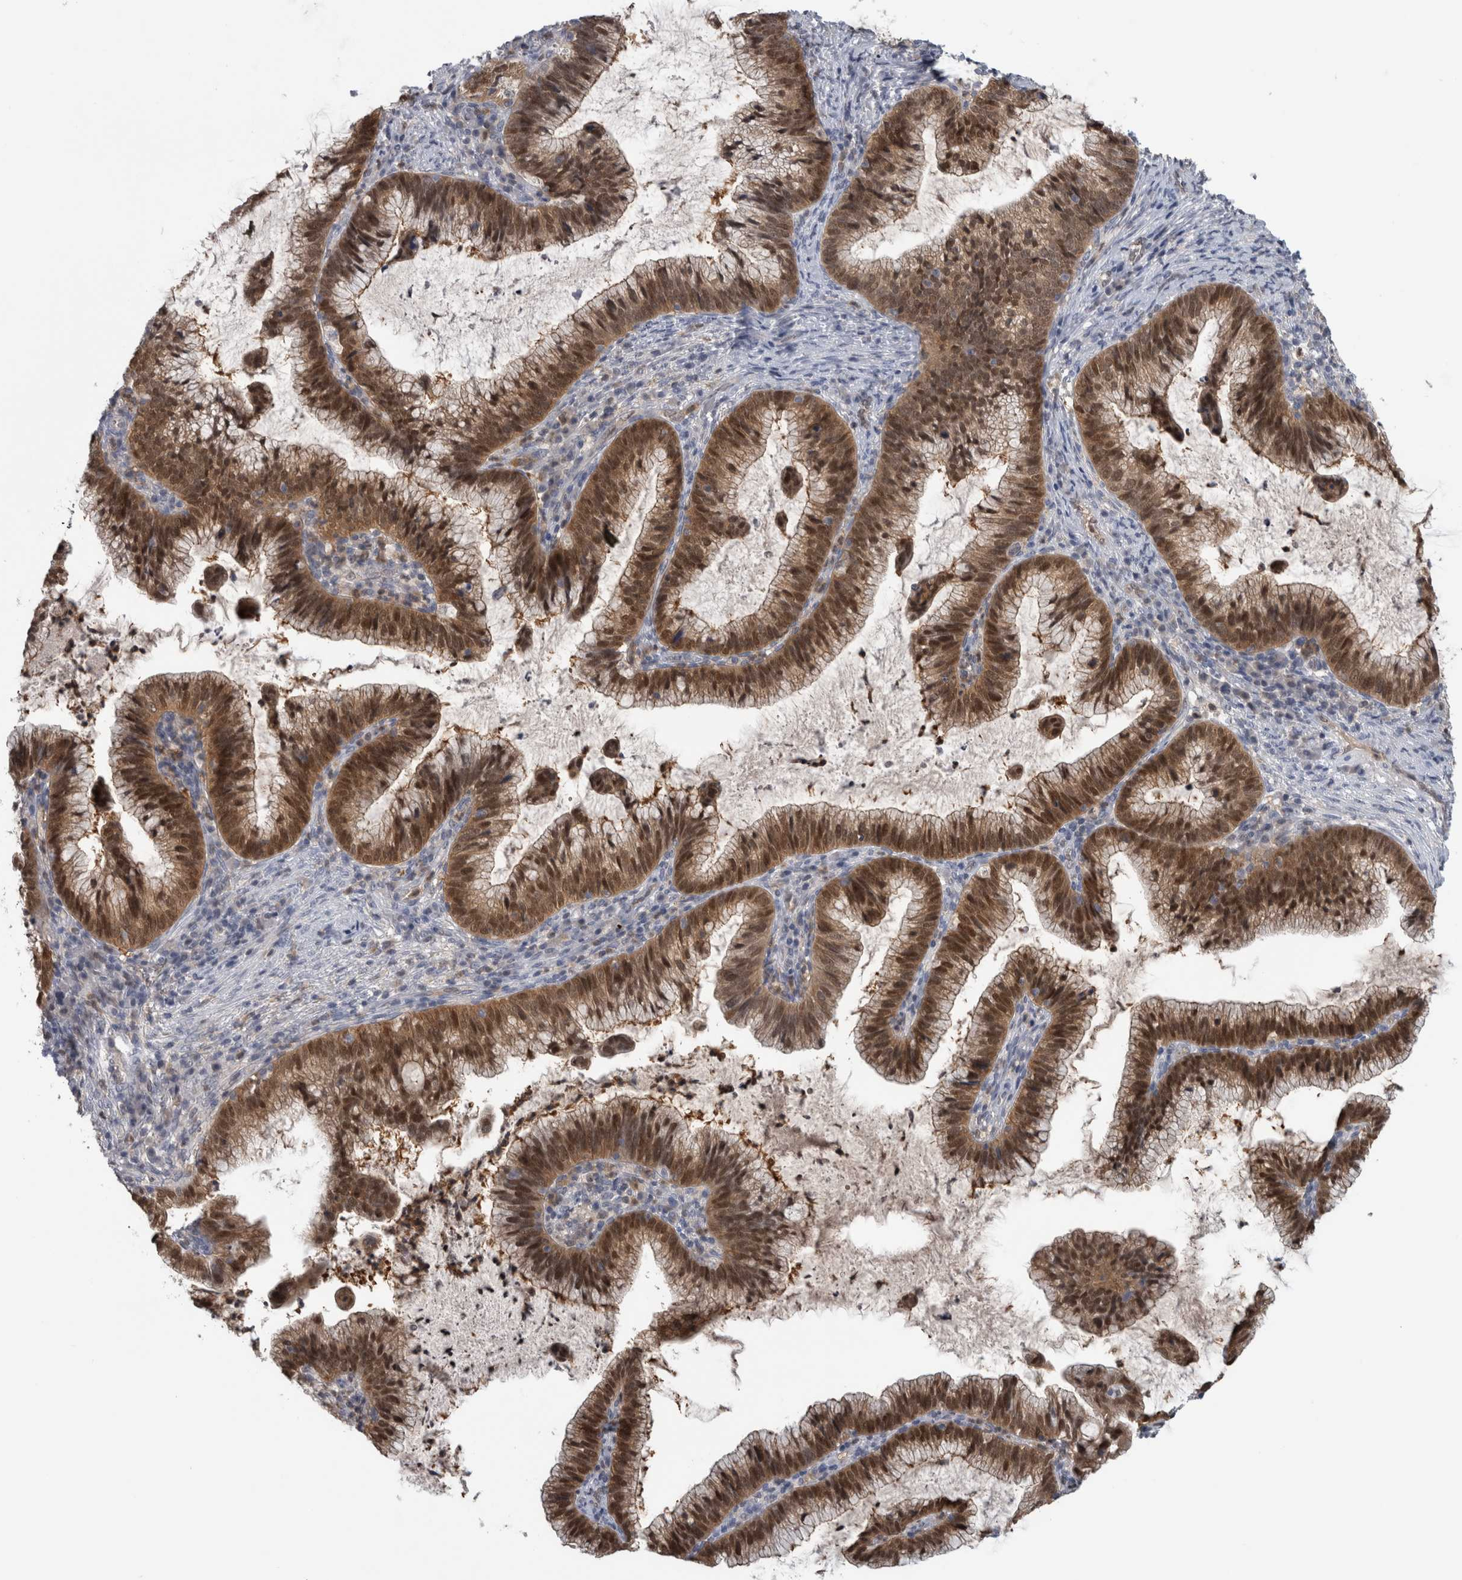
{"staining": {"intensity": "strong", "quantity": ">75%", "location": "cytoplasmic/membranous,nuclear"}, "tissue": "cervical cancer", "cell_type": "Tumor cells", "image_type": "cancer", "snomed": [{"axis": "morphology", "description": "Adenocarcinoma, NOS"}, {"axis": "topography", "description": "Cervix"}], "caption": "High-power microscopy captured an IHC image of cervical cancer, revealing strong cytoplasmic/membranous and nuclear staining in approximately >75% of tumor cells.", "gene": "NAPRT", "patient": {"sex": "female", "age": 36}}